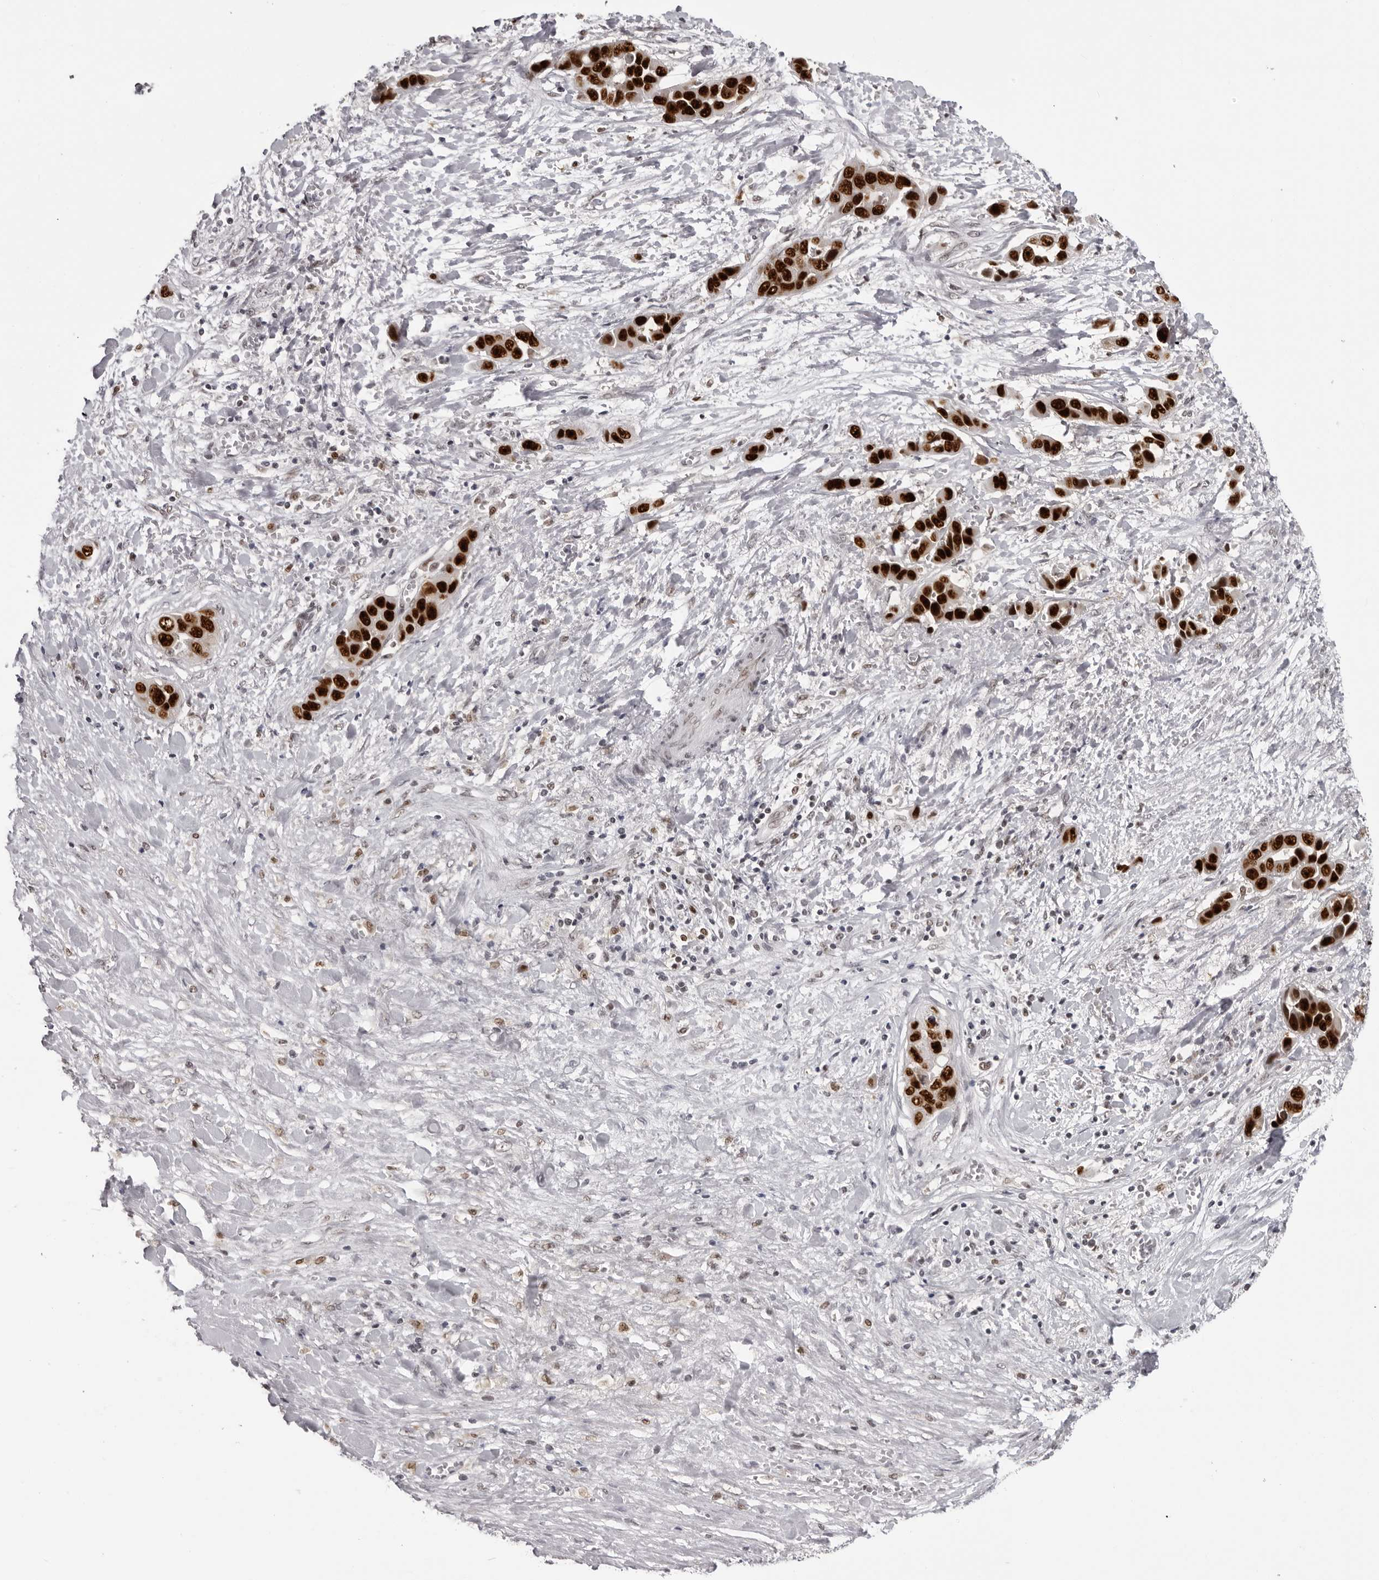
{"staining": {"intensity": "strong", "quantity": ">75%", "location": "nuclear"}, "tissue": "liver cancer", "cell_type": "Tumor cells", "image_type": "cancer", "snomed": [{"axis": "morphology", "description": "Cholangiocarcinoma"}, {"axis": "topography", "description": "Liver"}], "caption": "Immunohistochemical staining of human liver cancer (cholangiocarcinoma) shows high levels of strong nuclear protein expression in about >75% of tumor cells.", "gene": "HEXIM2", "patient": {"sex": "female", "age": 52}}